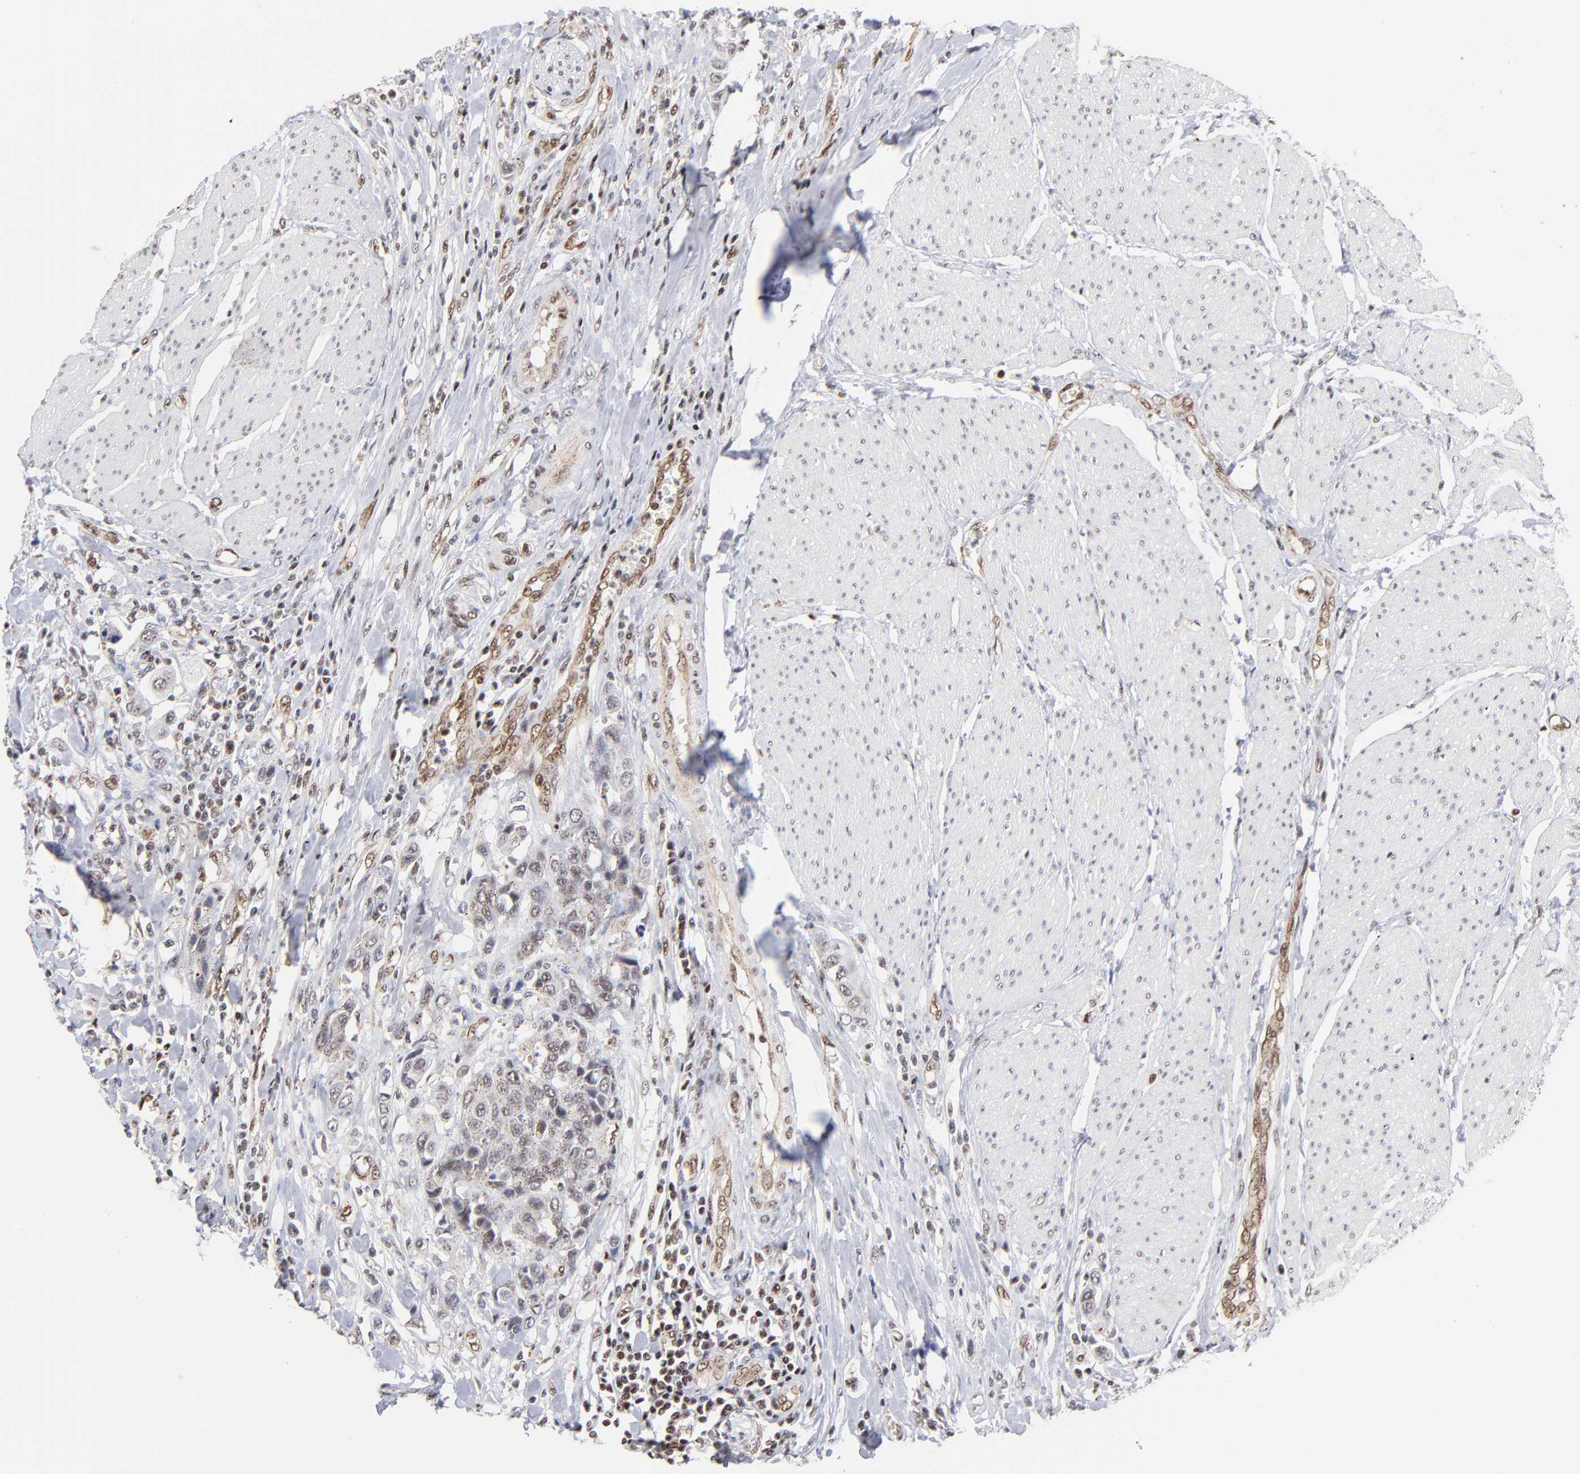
{"staining": {"intensity": "weak", "quantity": "<25%", "location": "nuclear"}, "tissue": "urothelial cancer", "cell_type": "Tumor cells", "image_type": "cancer", "snomed": [{"axis": "morphology", "description": "Urothelial carcinoma, High grade"}, {"axis": "topography", "description": "Urinary bladder"}], "caption": "This is a photomicrograph of immunohistochemistry (IHC) staining of urothelial cancer, which shows no positivity in tumor cells.", "gene": "GABPA", "patient": {"sex": "male", "age": 50}}